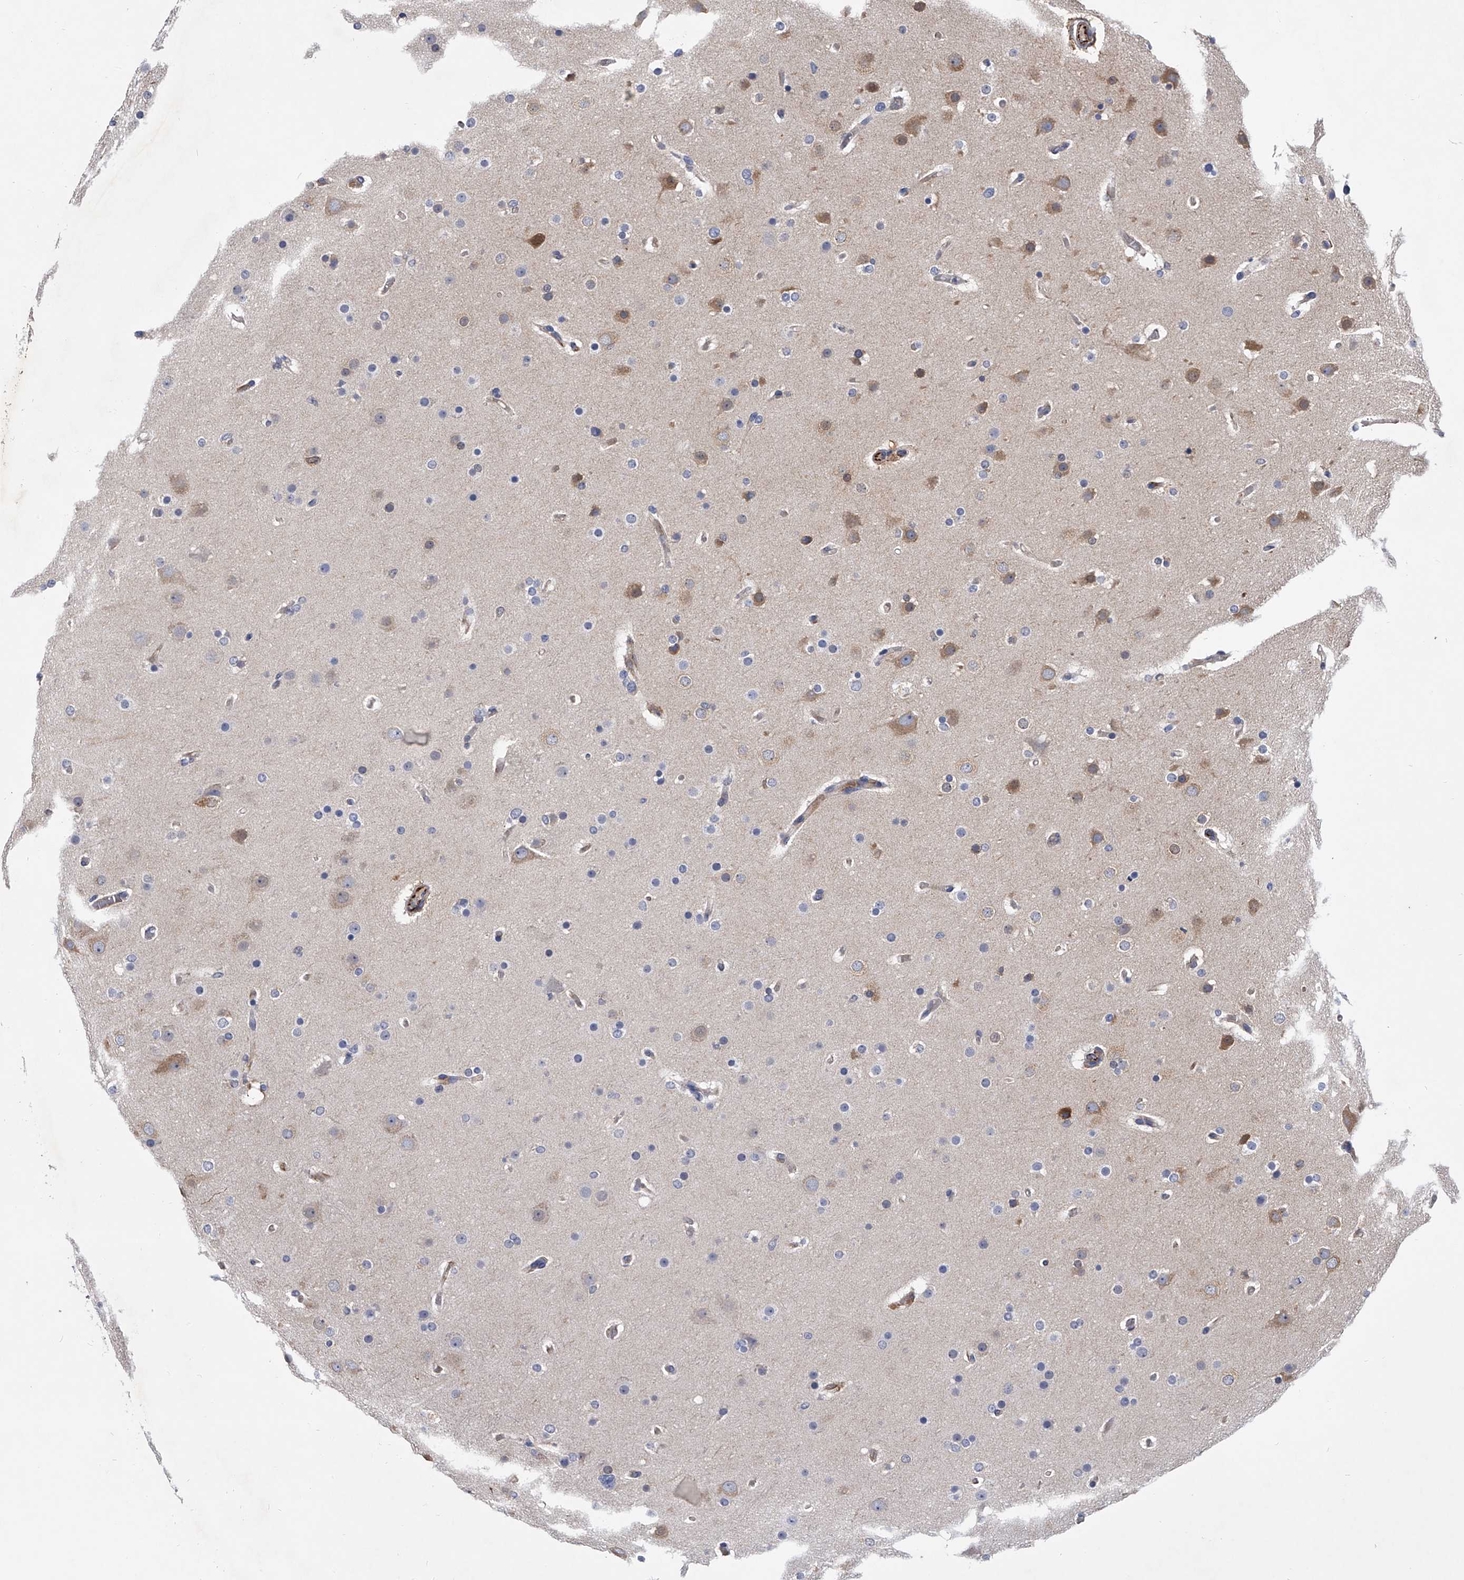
{"staining": {"intensity": "negative", "quantity": "none", "location": "none"}, "tissue": "glioma", "cell_type": "Tumor cells", "image_type": "cancer", "snomed": [{"axis": "morphology", "description": "Glioma, malignant, High grade"}, {"axis": "topography", "description": "Cerebral cortex"}], "caption": "This histopathology image is of glioma stained with IHC to label a protein in brown with the nuclei are counter-stained blue. There is no expression in tumor cells.", "gene": "EFCAB7", "patient": {"sex": "female", "age": 36}}